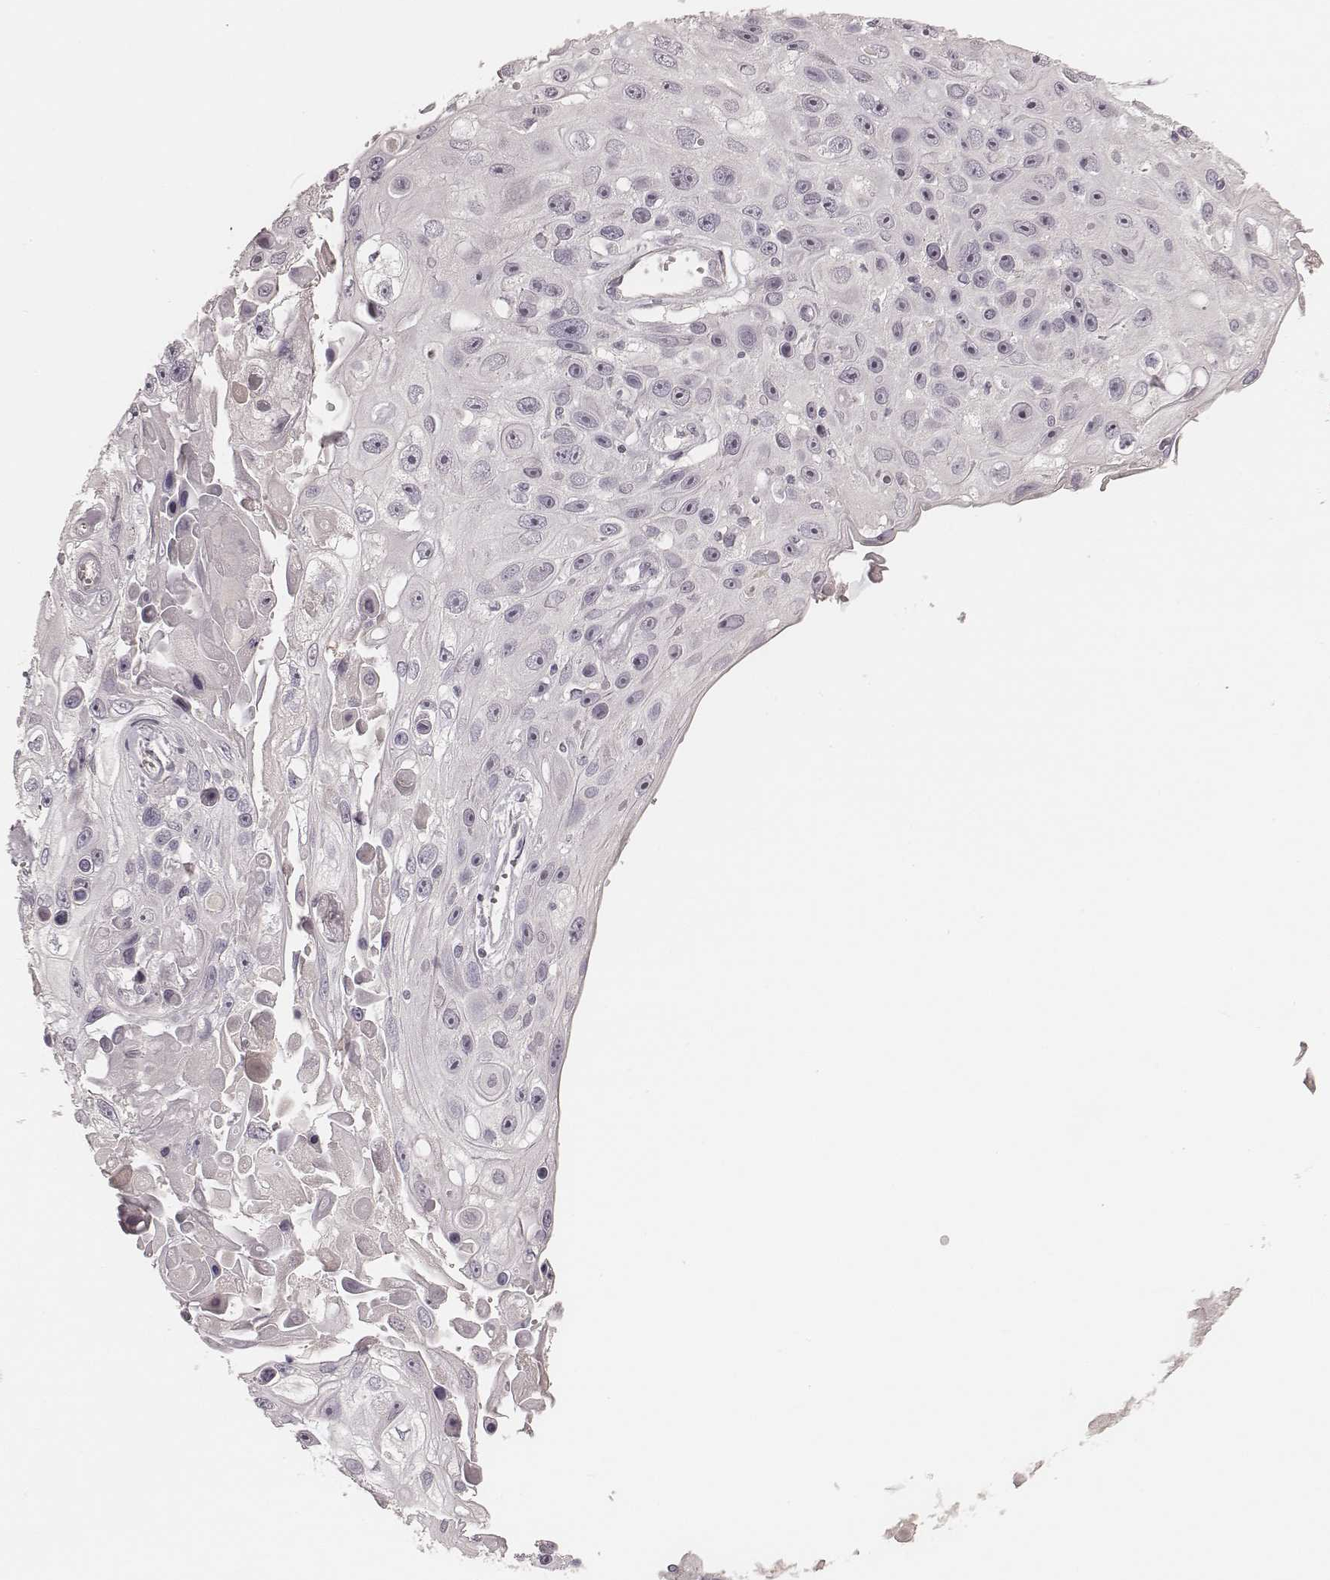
{"staining": {"intensity": "negative", "quantity": "none", "location": "none"}, "tissue": "skin cancer", "cell_type": "Tumor cells", "image_type": "cancer", "snomed": [{"axis": "morphology", "description": "Squamous cell carcinoma, NOS"}, {"axis": "topography", "description": "Skin"}], "caption": "This micrograph is of skin squamous cell carcinoma stained with immunohistochemistry (IHC) to label a protein in brown with the nuclei are counter-stained blue. There is no staining in tumor cells. (DAB (3,3'-diaminobenzidine) immunohistochemistry visualized using brightfield microscopy, high magnification).", "gene": "SPATA24", "patient": {"sex": "male", "age": 82}}